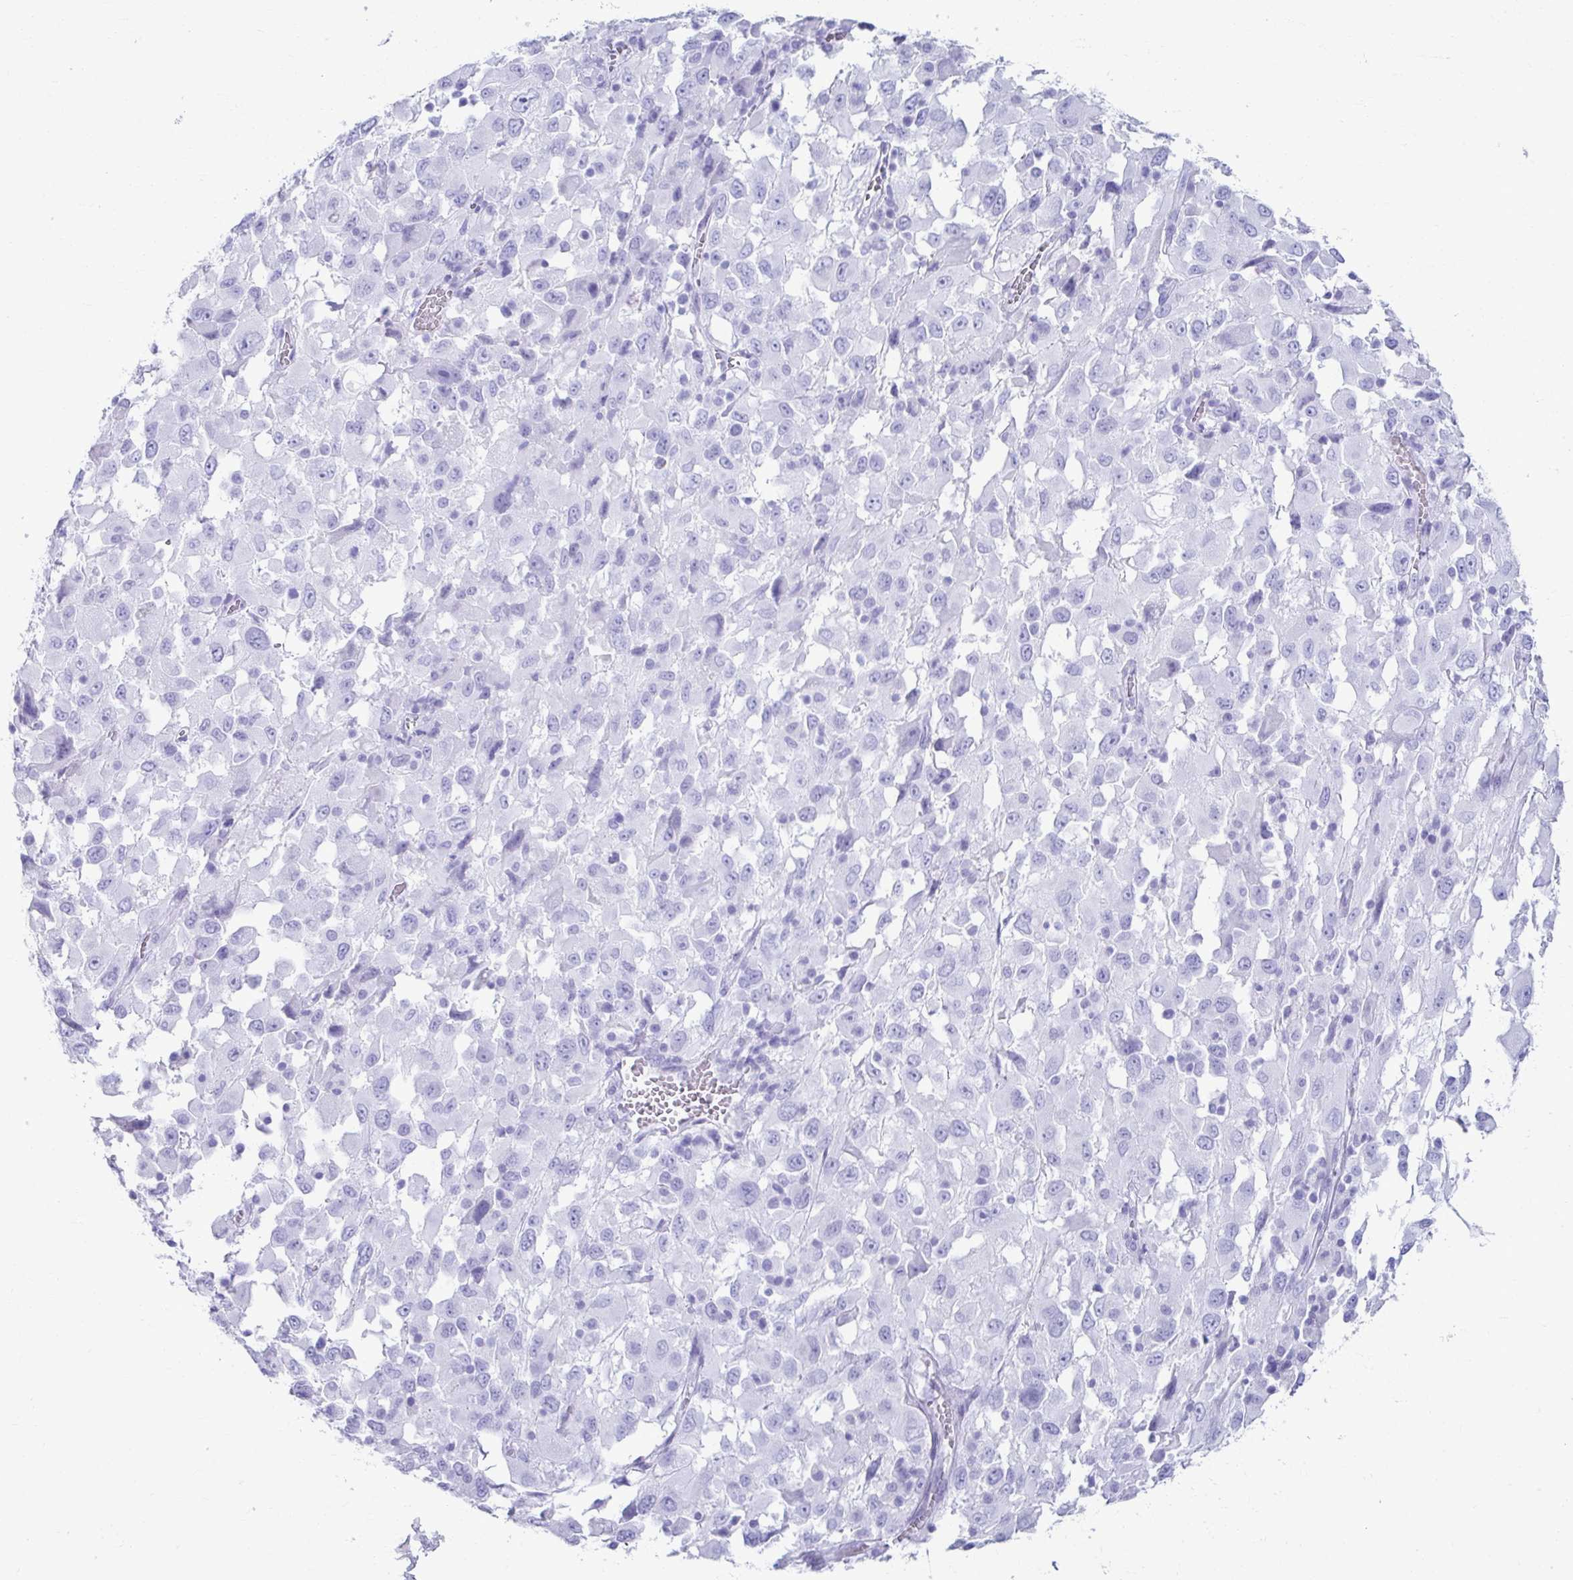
{"staining": {"intensity": "negative", "quantity": "none", "location": "none"}, "tissue": "melanoma", "cell_type": "Tumor cells", "image_type": "cancer", "snomed": [{"axis": "morphology", "description": "Malignant melanoma, Metastatic site"}, {"axis": "topography", "description": "Soft tissue"}], "caption": "Immunohistochemical staining of human malignant melanoma (metastatic site) shows no significant positivity in tumor cells.", "gene": "ATP4B", "patient": {"sex": "male", "age": 50}}